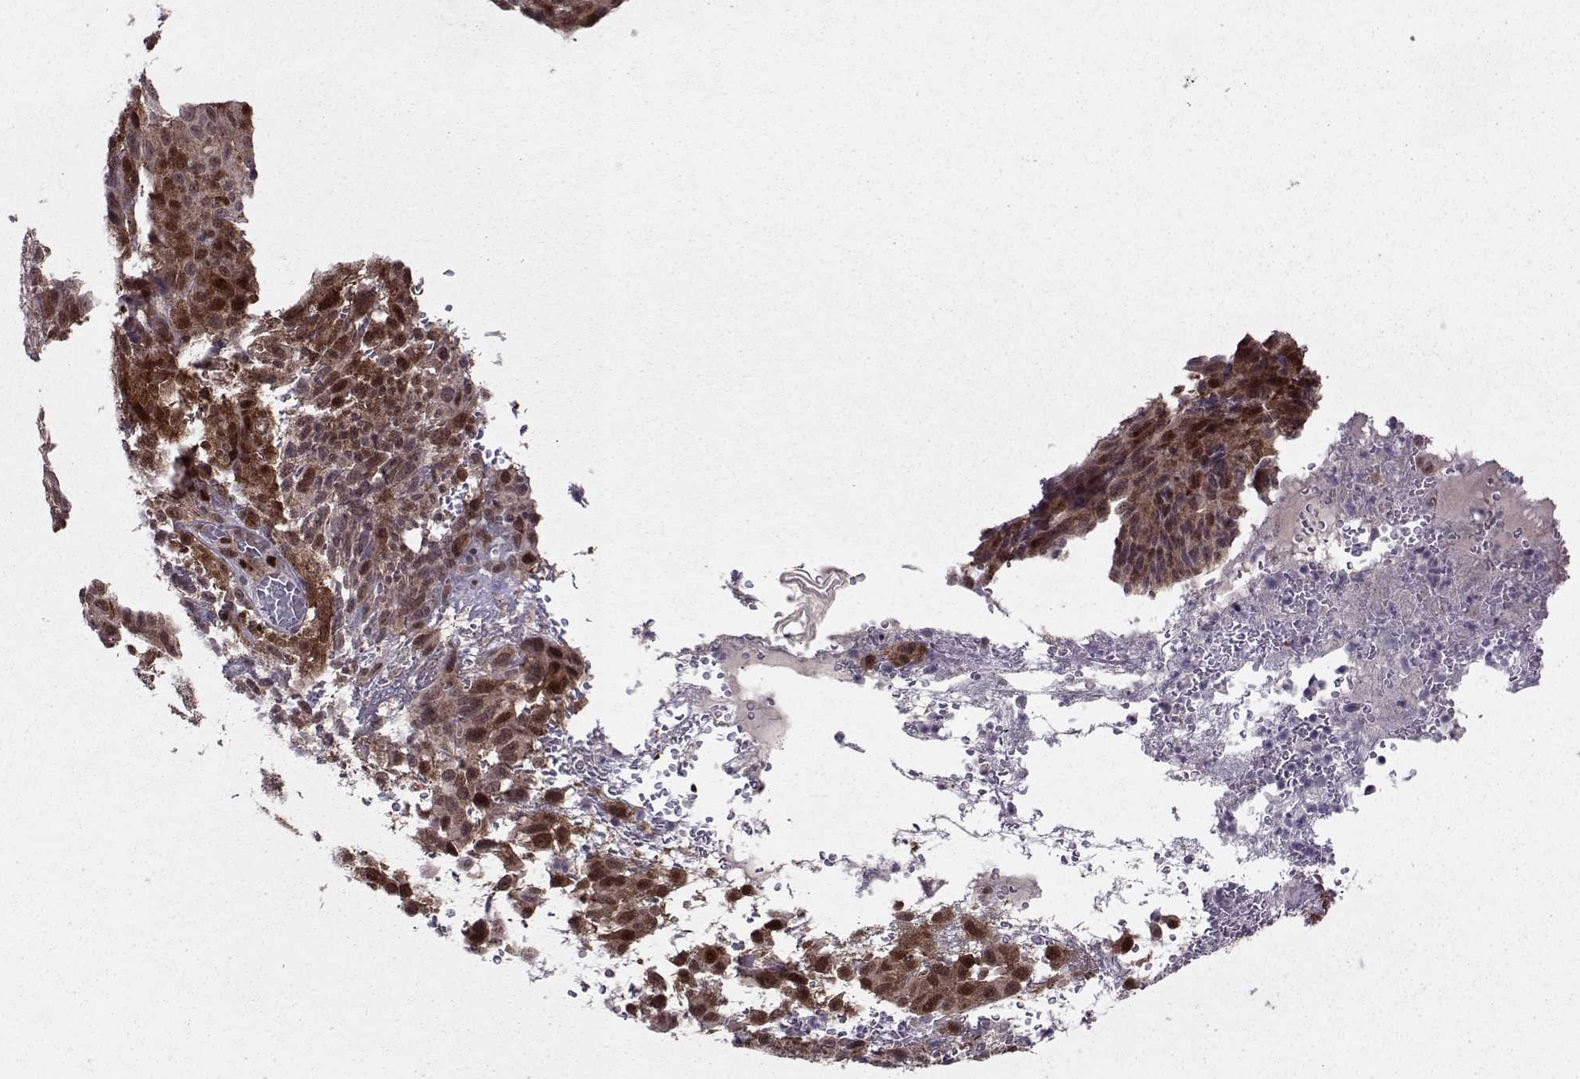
{"staining": {"intensity": "moderate", "quantity": "25%-75%", "location": "nuclear"}, "tissue": "melanoma", "cell_type": "Tumor cells", "image_type": "cancer", "snomed": [{"axis": "morphology", "description": "Malignant melanoma, NOS"}, {"axis": "topography", "description": "Skin"}], "caption": "A brown stain labels moderate nuclear staining of a protein in melanoma tumor cells.", "gene": "CDK4", "patient": {"sex": "male", "age": 83}}